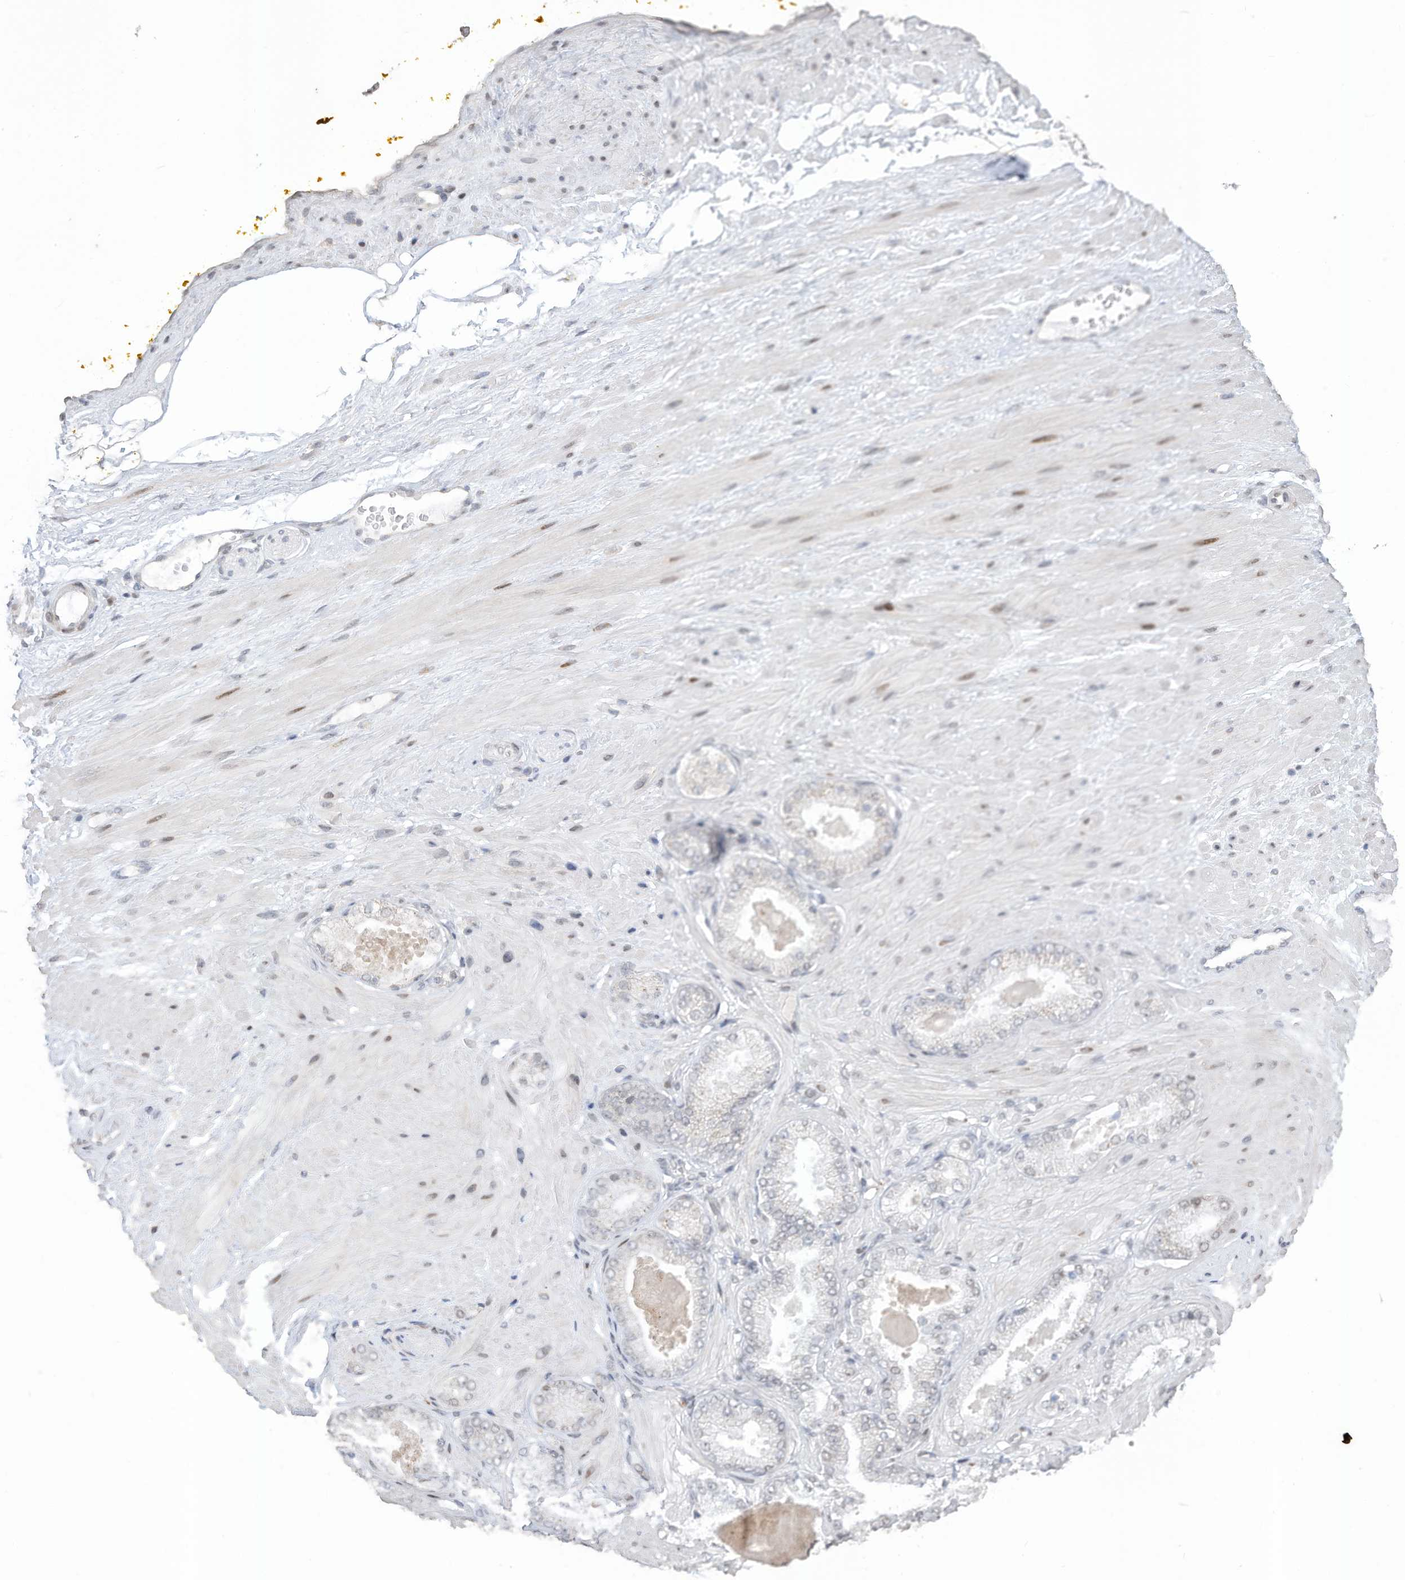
{"staining": {"intensity": "weak", "quantity": "25%-75%", "location": "nuclear"}, "tissue": "adipose tissue", "cell_type": "Adipocytes", "image_type": "normal", "snomed": [{"axis": "morphology", "description": "Normal tissue, NOS"}, {"axis": "morphology", "description": "Adenocarcinoma, Low grade"}, {"axis": "topography", "description": "Prostate"}, {"axis": "topography", "description": "Peripheral nerve tissue"}], "caption": "The immunohistochemical stain shows weak nuclear expression in adipocytes of normal adipose tissue. The protein of interest is stained brown, and the nuclei are stained in blue (DAB (3,3'-diaminobenzidine) IHC with brightfield microscopy, high magnification).", "gene": "RABL3", "patient": {"sex": "male", "age": 63}}